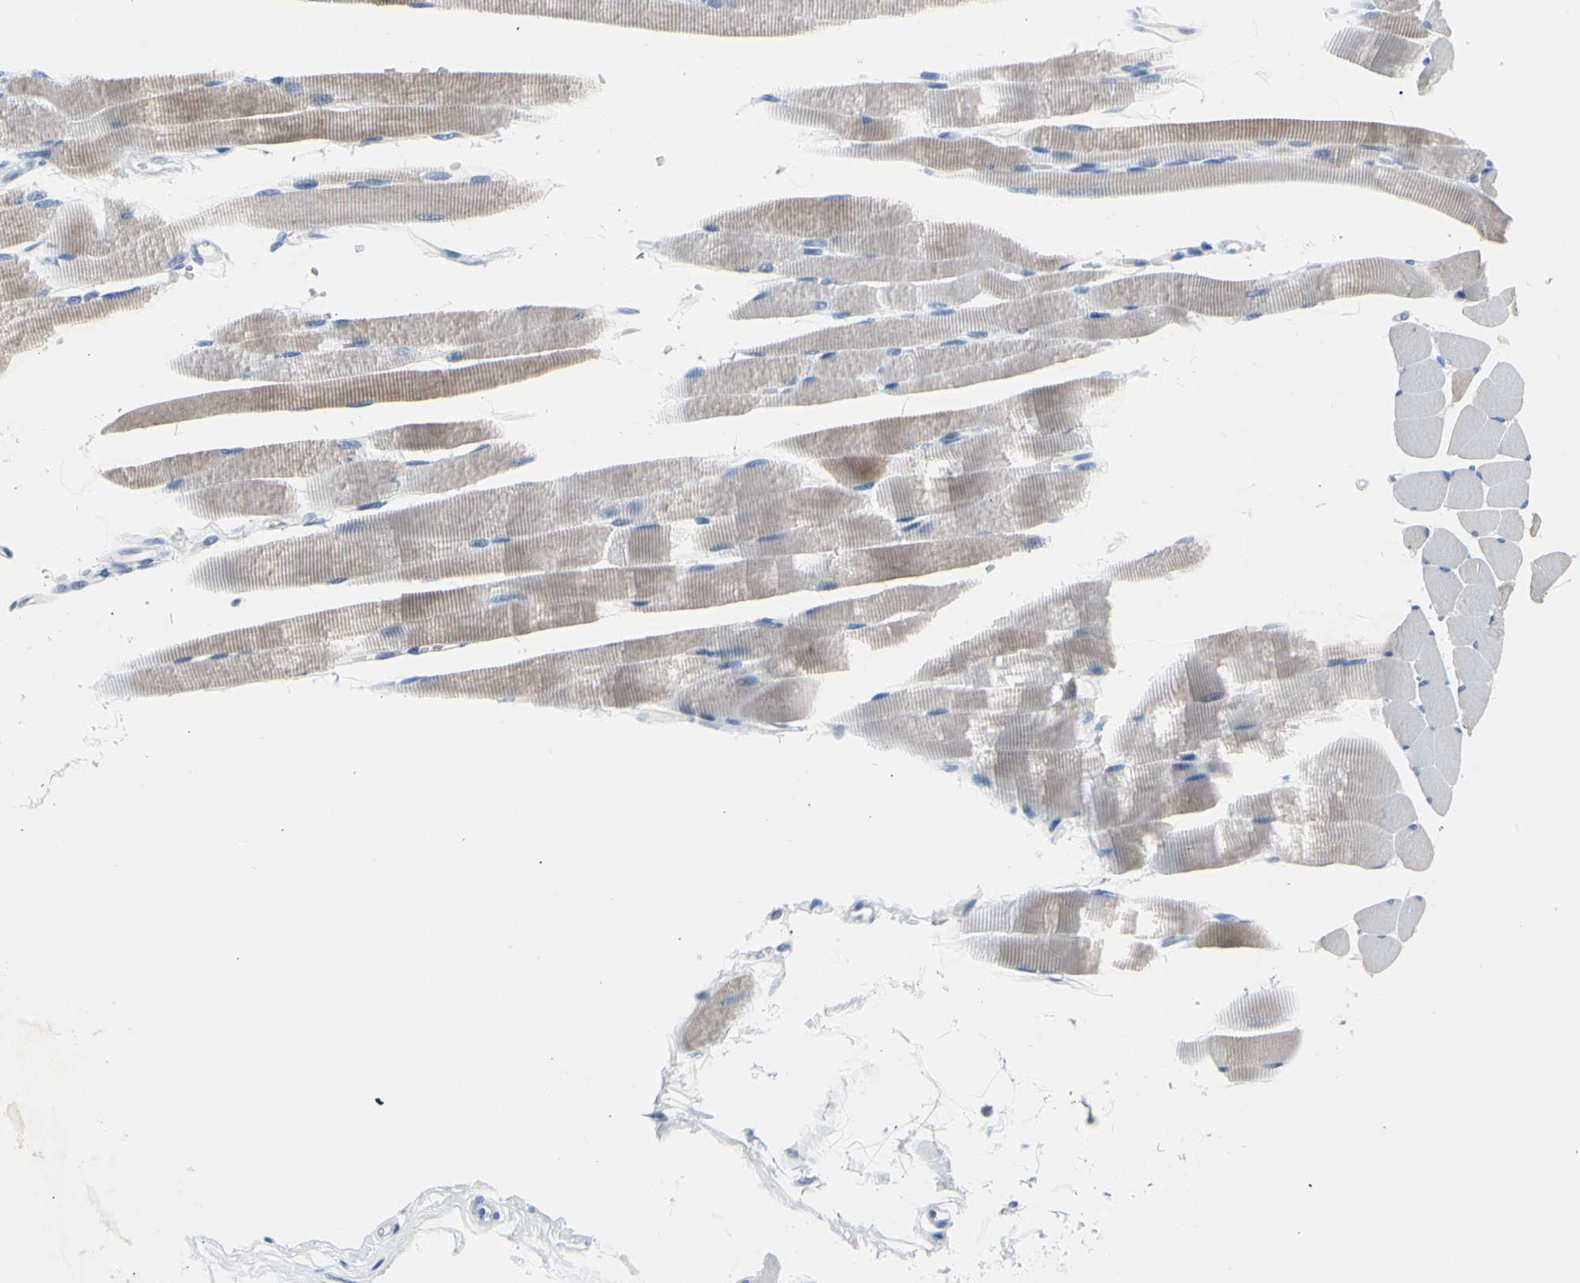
{"staining": {"intensity": "weak", "quantity": ">75%", "location": "cytoplasmic/membranous"}, "tissue": "skeletal muscle", "cell_type": "Myocytes", "image_type": "normal", "snomed": [{"axis": "morphology", "description": "Normal tissue, NOS"}, {"axis": "topography", "description": "Skeletal muscle"}, {"axis": "topography", "description": "Peripheral nerve tissue"}], "caption": "Myocytes demonstrate weak cytoplasmic/membranous staining in approximately >75% of cells in normal skeletal muscle. (Stains: DAB in brown, nuclei in blue, Microscopy: brightfield microscopy at high magnification).", "gene": "TPO", "patient": {"sex": "female", "age": 84}}